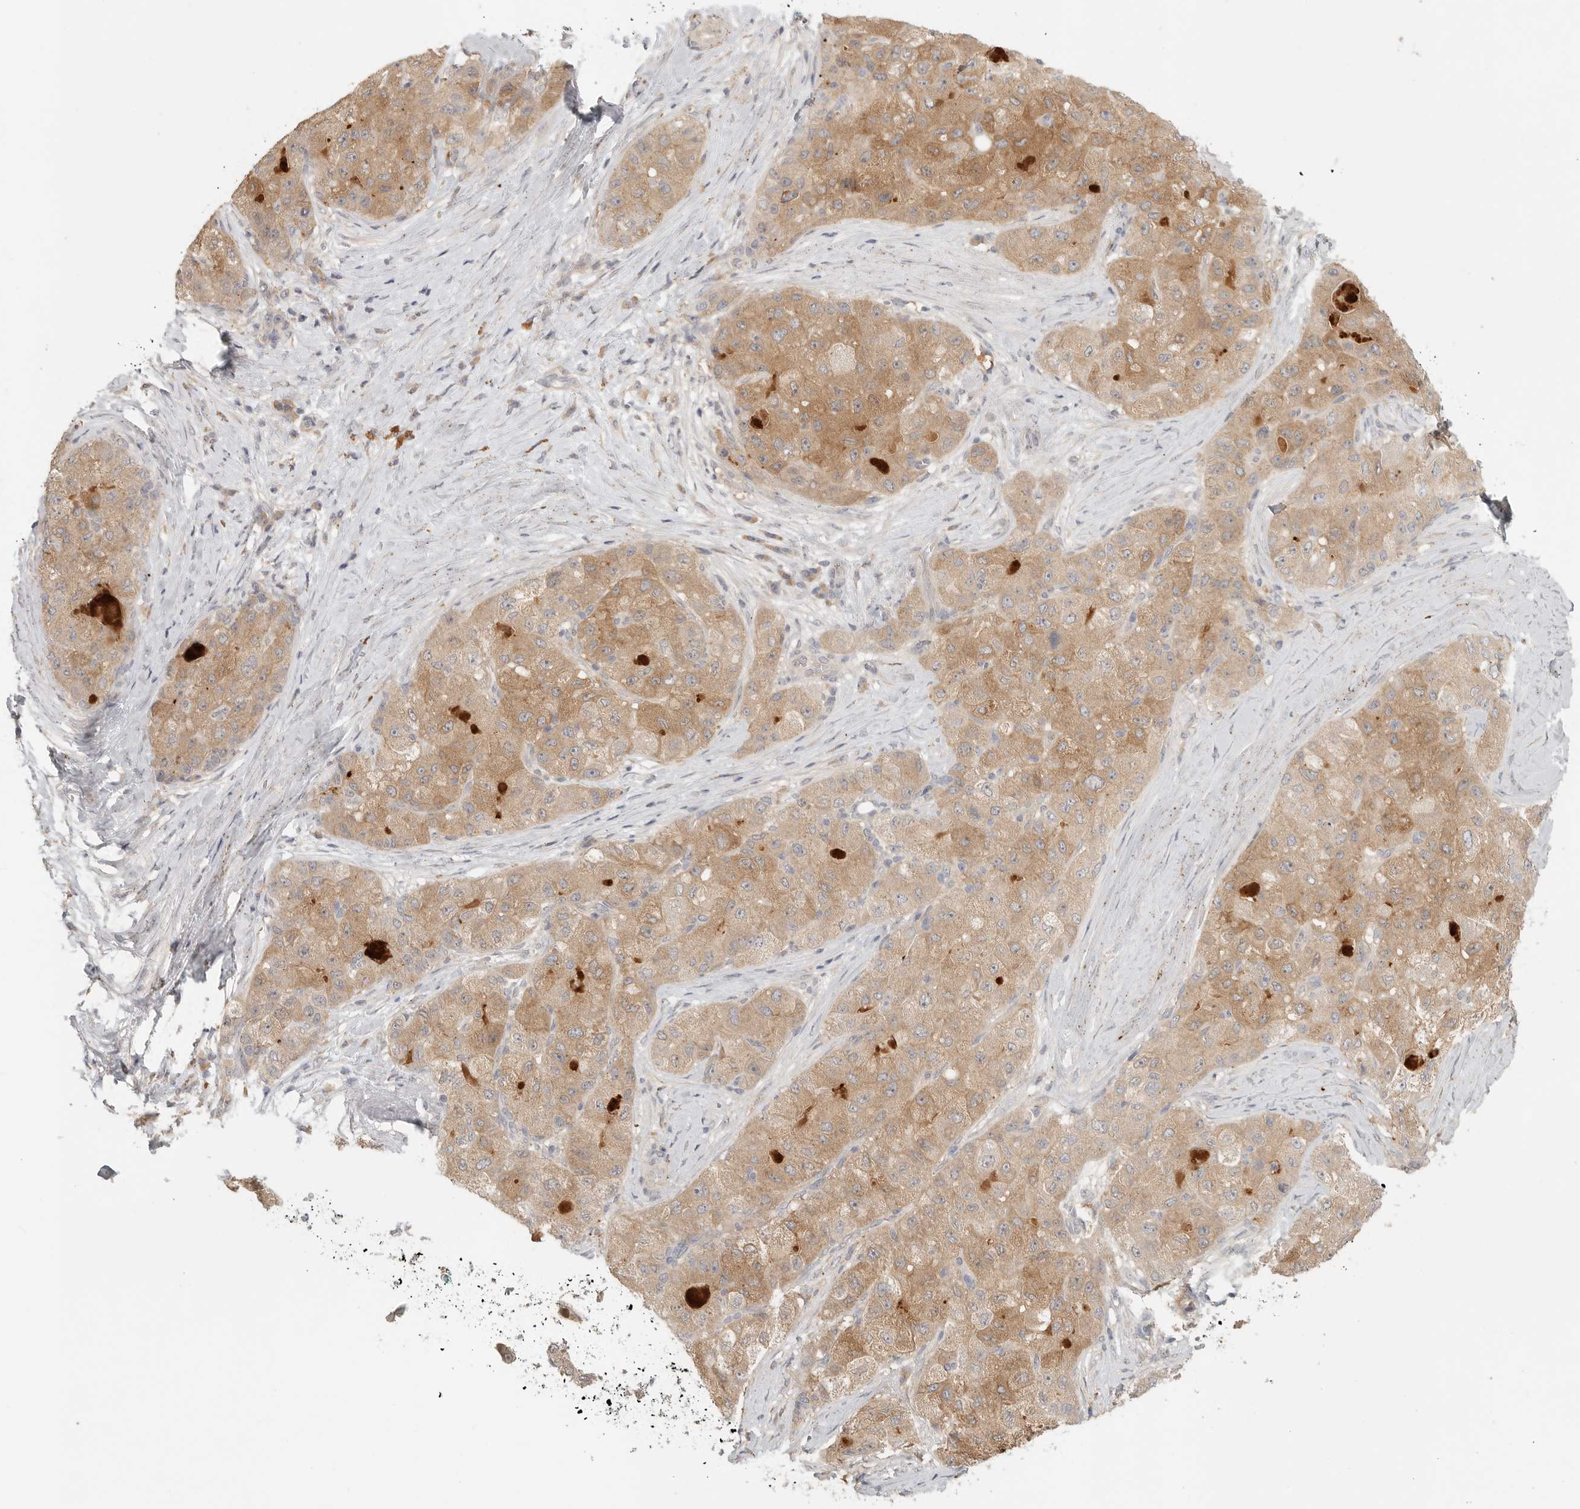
{"staining": {"intensity": "moderate", "quantity": ">75%", "location": "cytoplasmic/membranous"}, "tissue": "liver cancer", "cell_type": "Tumor cells", "image_type": "cancer", "snomed": [{"axis": "morphology", "description": "Carcinoma, Hepatocellular, NOS"}, {"axis": "topography", "description": "Liver"}], "caption": "A brown stain shows moderate cytoplasmic/membranous staining of a protein in hepatocellular carcinoma (liver) tumor cells.", "gene": "HDAC6", "patient": {"sex": "male", "age": 80}}